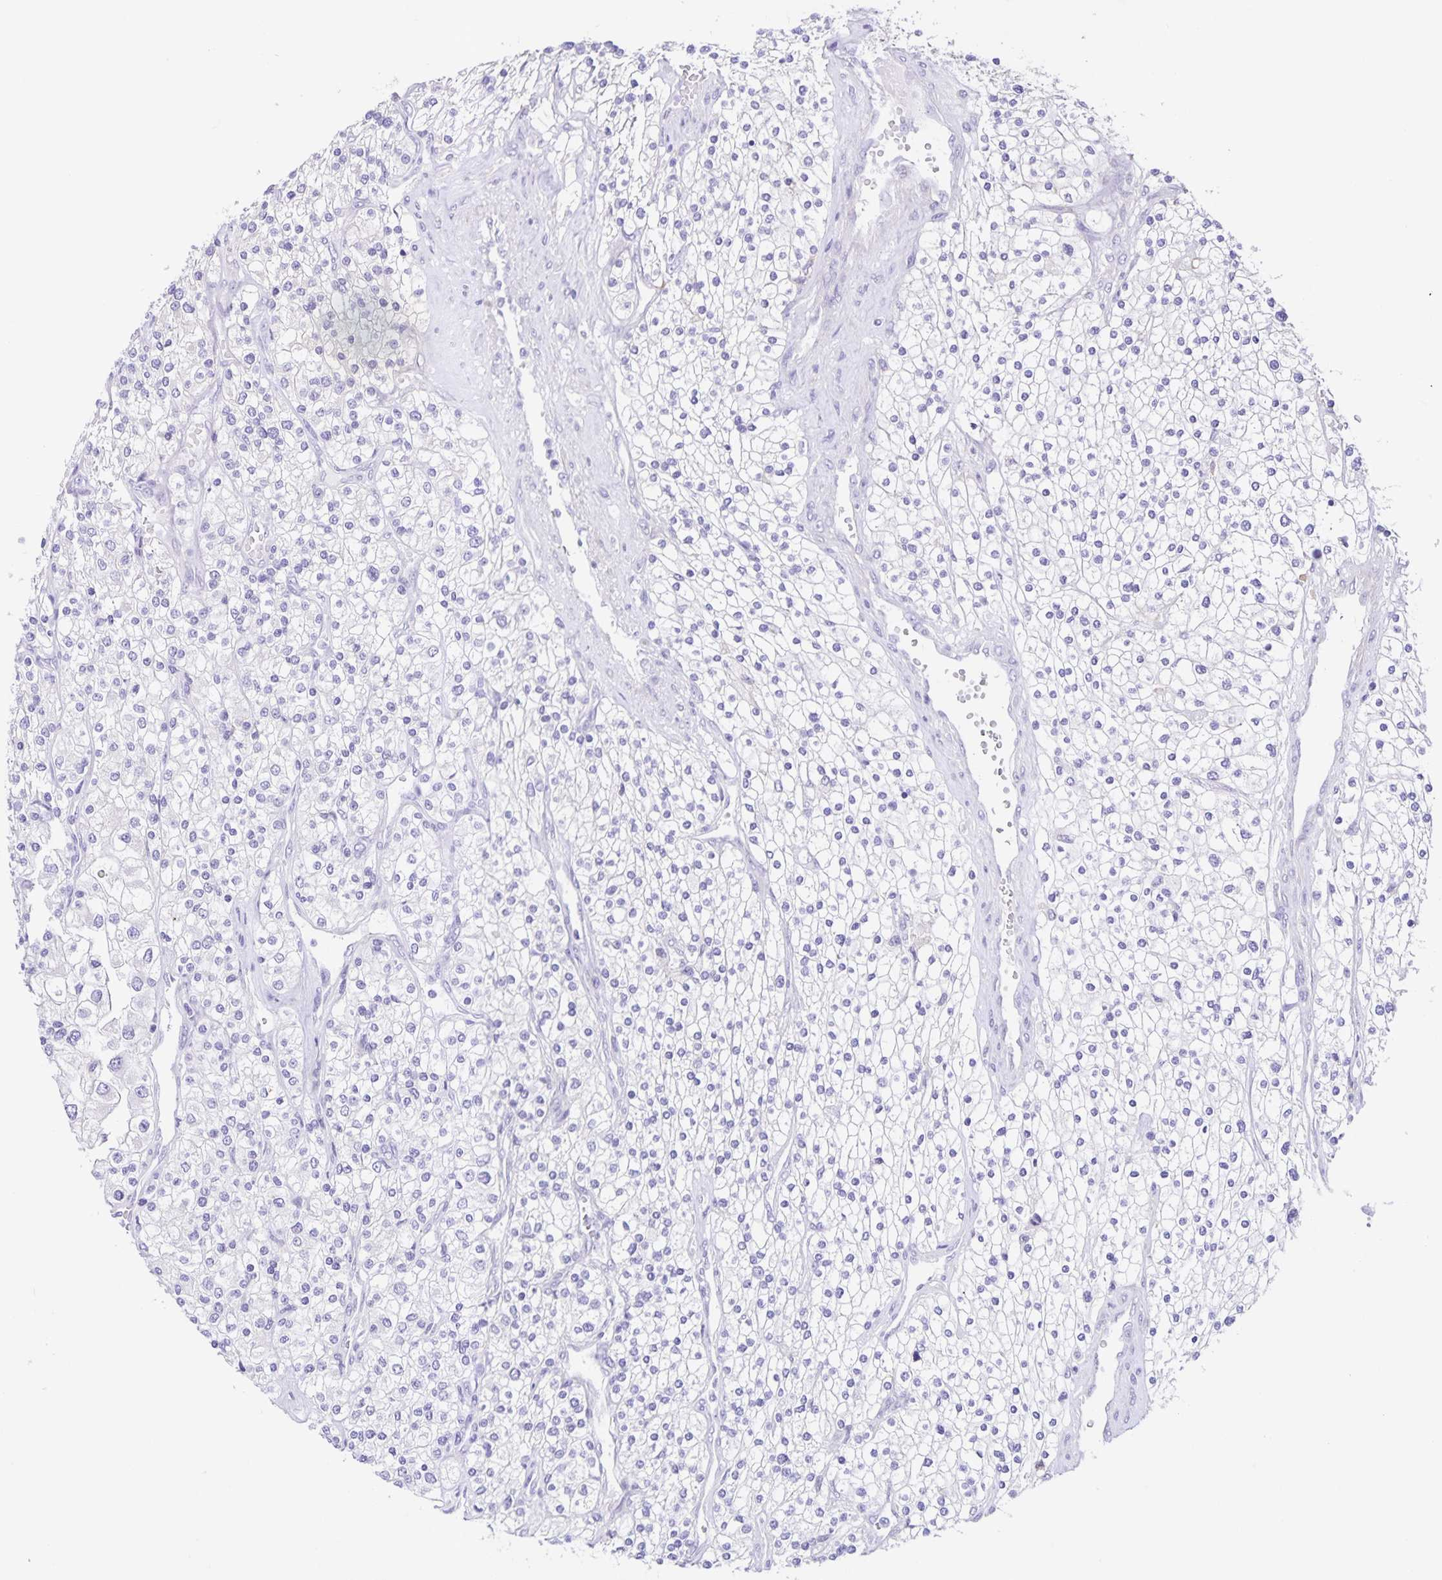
{"staining": {"intensity": "negative", "quantity": "none", "location": "none"}, "tissue": "renal cancer", "cell_type": "Tumor cells", "image_type": "cancer", "snomed": [{"axis": "morphology", "description": "Adenocarcinoma, NOS"}, {"axis": "topography", "description": "Kidney"}], "caption": "Renal cancer was stained to show a protein in brown. There is no significant positivity in tumor cells. (Brightfield microscopy of DAB (3,3'-diaminobenzidine) immunohistochemistry at high magnification).", "gene": "BOLL", "patient": {"sex": "male", "age": 80}}